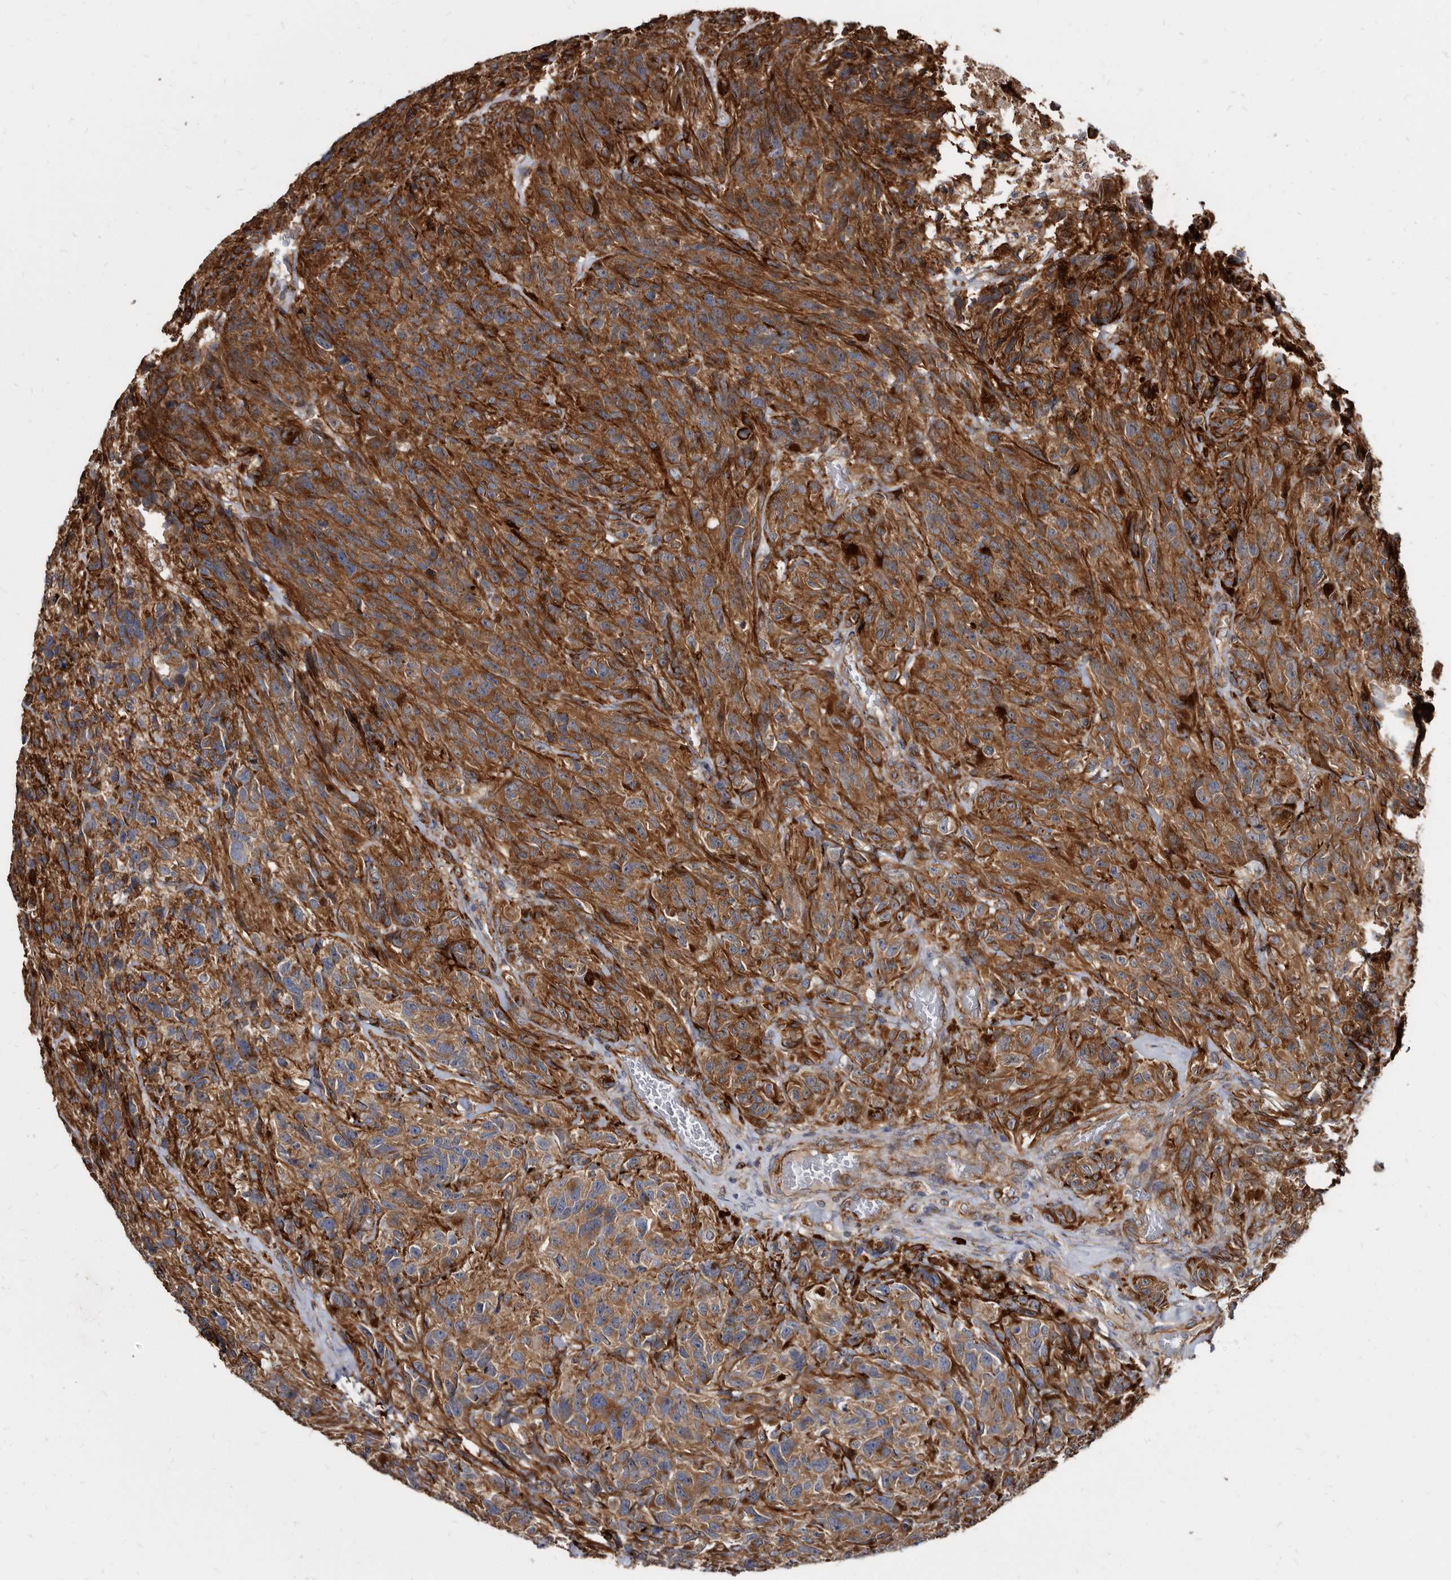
{"staining": {"intensity": "strong", "quantity": ">75%", "location": "cytoplasmic/membranous"}, "tissue": "glioma", "cell_type": "Tumor cells", "image_type": "cancer", "snomed": [{"axis": "morphology", "description": "Glioma, malignant, High grade"}, {"axis": "topography", "description": "Brain"}], "caption": "A brown stain shows strong cytoplasmic/membranous positivity of a protein in human glioma tumor cells.", "gene": "KCTD20", "patient": {"sex": "male", "age": 69}}